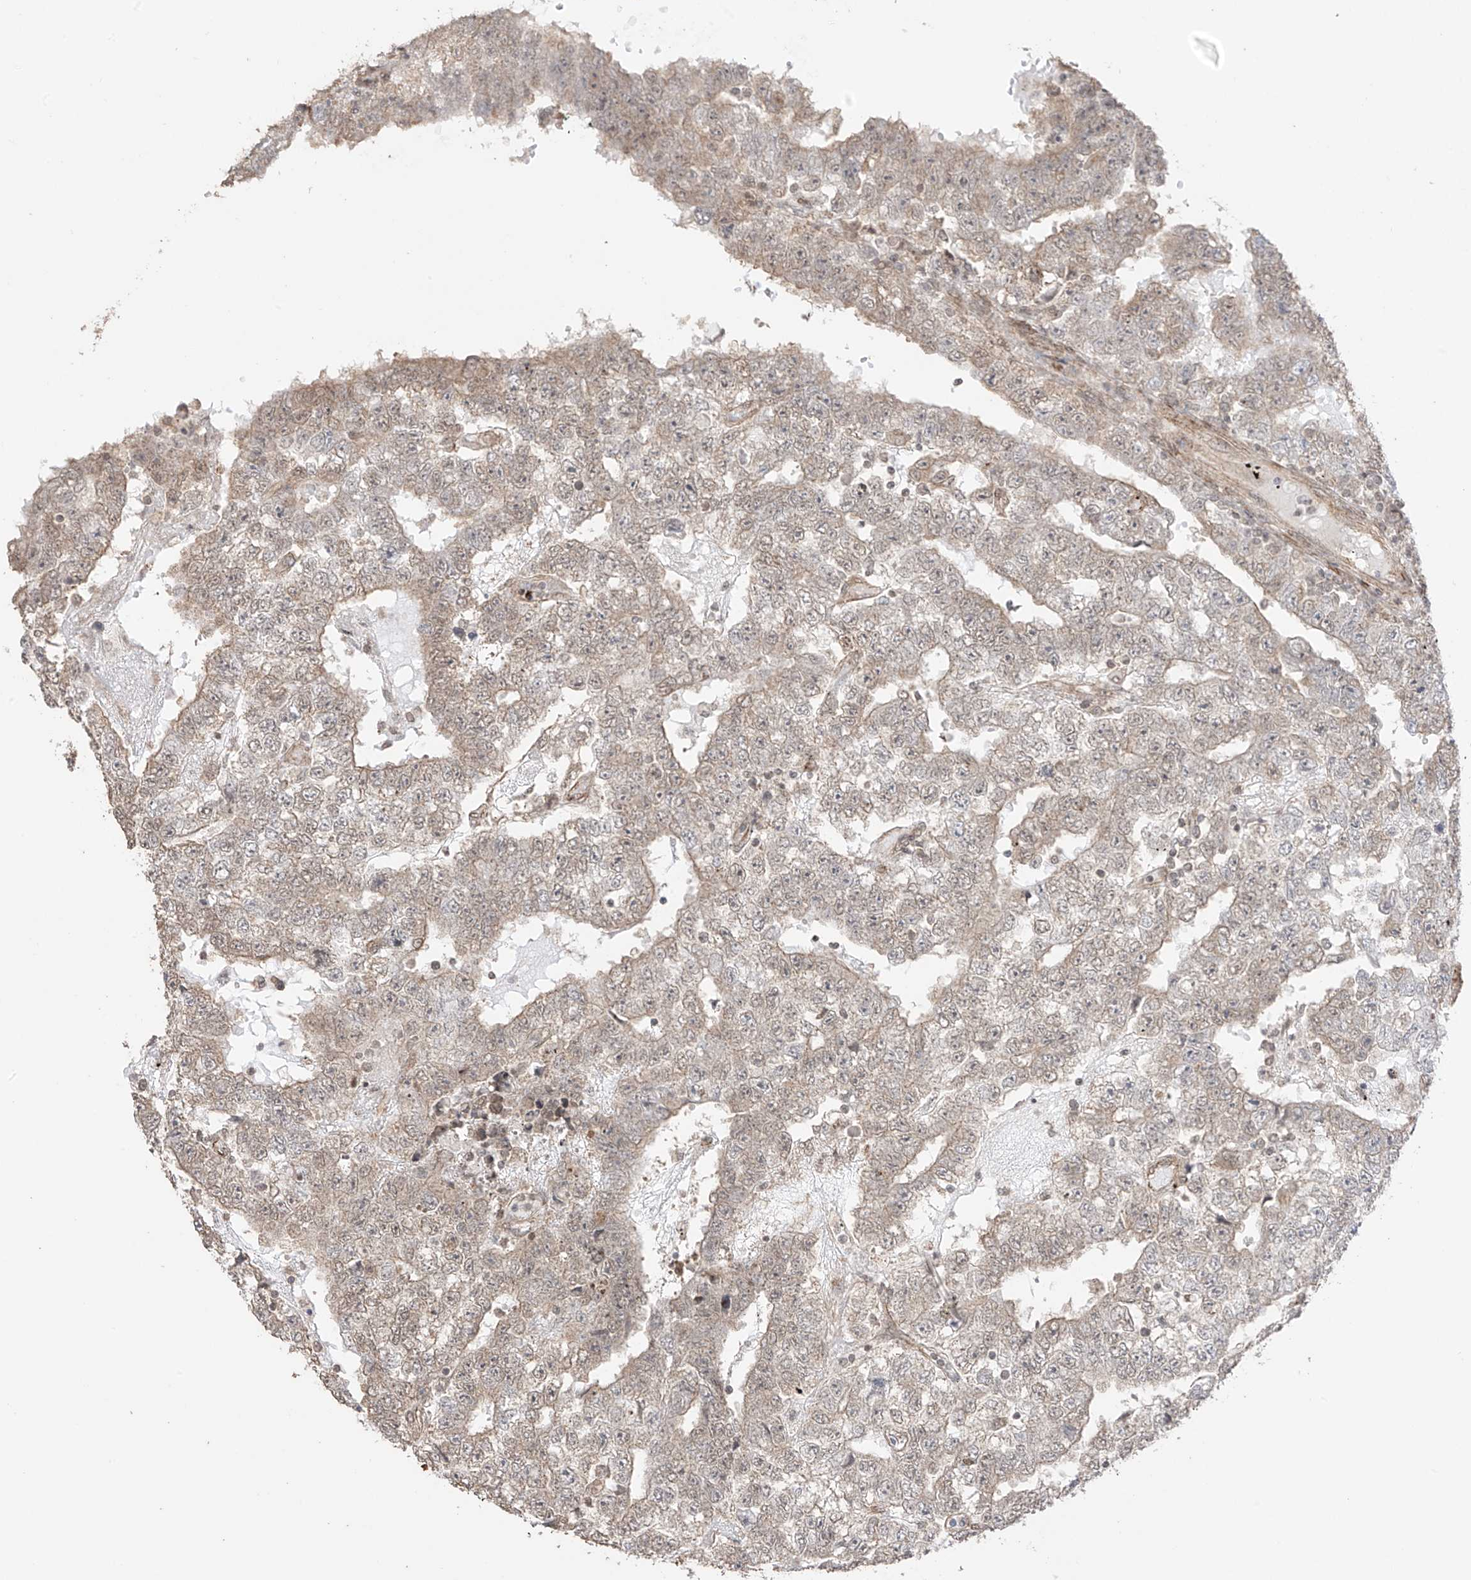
{"staining": {"intensity": "weak", "quantity": ">75%", "location": "cytoplasmic/membranous,nuclear"}, "tissue": "testis cancer", "cell_type": "Tumor cells", "image_type": "cancer", "snomed": [{"axis": "morphology", "description": "Carcinoma, Embryonal, NOS"}, {"axis": "topography", "description": "Testis"}], "caption": "Human testis cancer (embryonal carcinoma) stained for a protein (brown) reveals weak cytoplasmic/membranous and nuclear positive positivity in about >75% of tumor cells.", "gene": "TTLL5", "patient": {"sex": "male", "age": 25}}